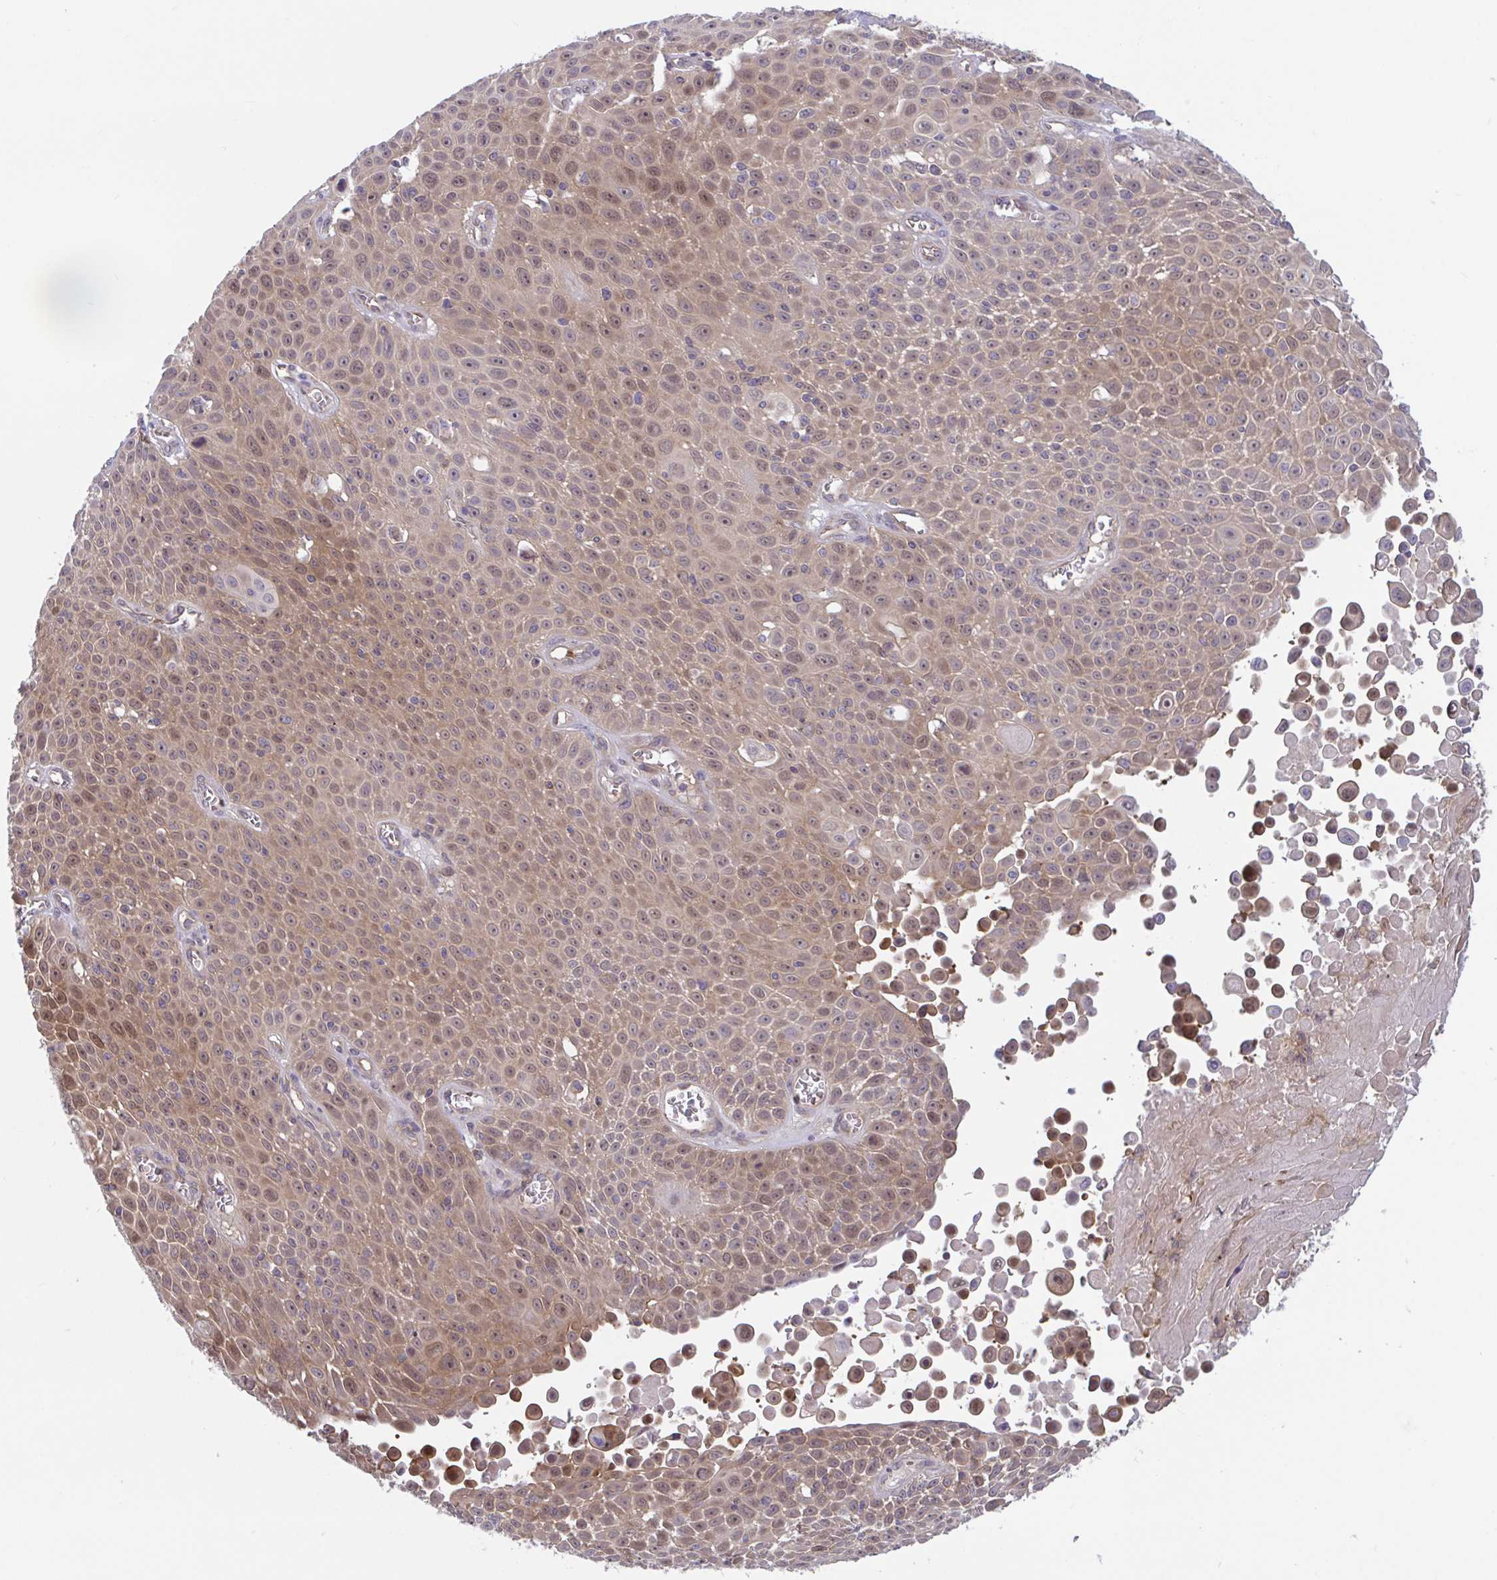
{"staining": {"intensity": "moderate", "quantity": ">75%", "location": "cytoplasmic/membranous,nuclear"}, "tissue": "lung cancer", "cell_type": "Tumor cells", "image_type": "cancer", "snomed": [{"axis": "morphology", "description": "Squamous cell carcinoma, NOS"}, {"axis": "morphology", "description": "Squamous cell carcinoma, metastatic, NOS"}, {"axis": "topography", "description": "Lymph node"}, {"axis": "topography", "description": "Lung"}], "caption": "Brown immunohistochemical staining in human lung metastatic squamous cell carcinoma displays moderate cytoplasmic/membranous and nuclear staining in about >75% of tumor cells.", "gene": "LMNTD2", "patient": {"sex": "female", "age": 62}}